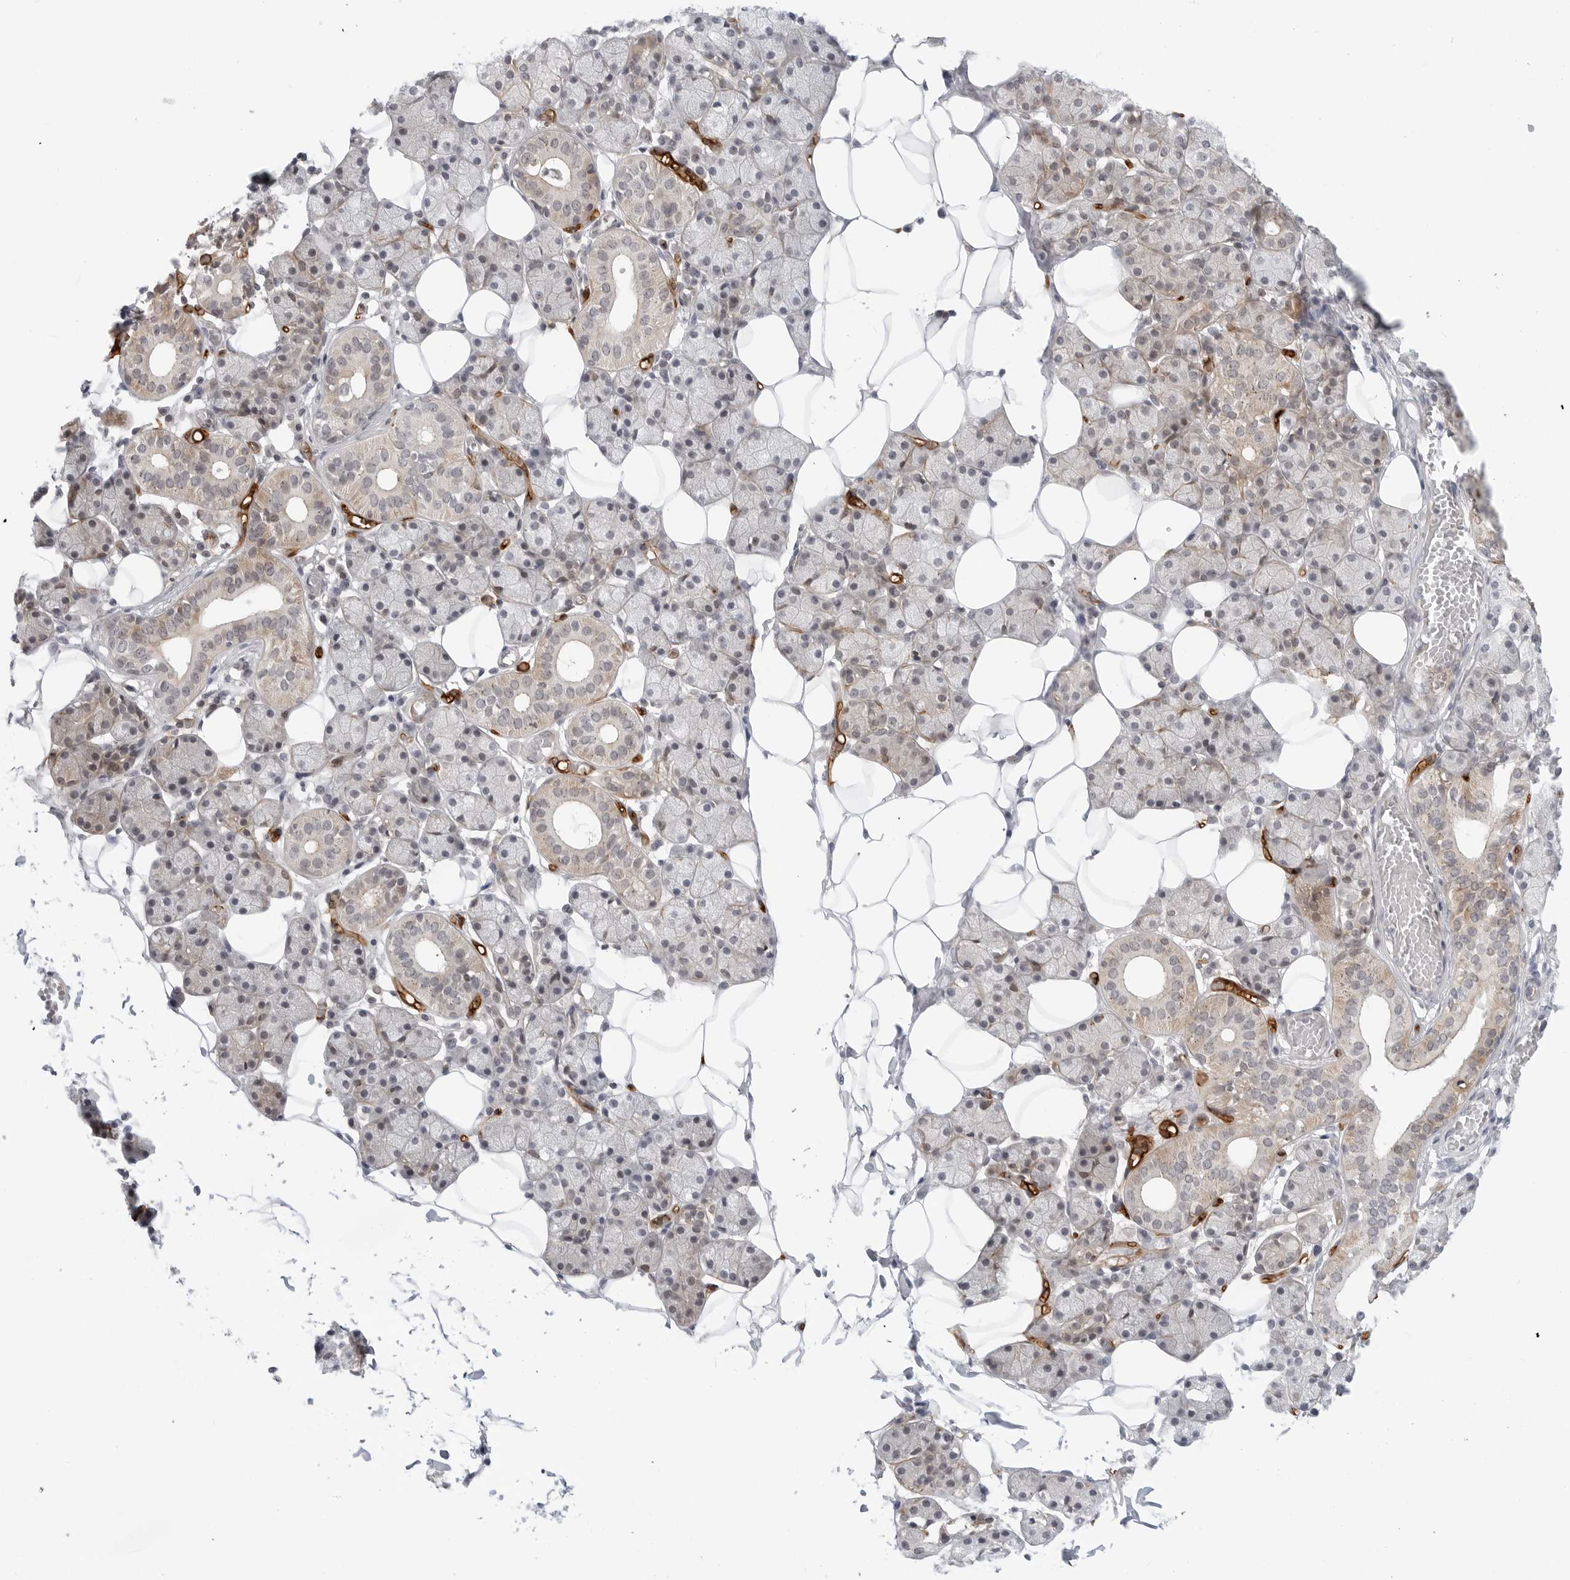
{"staining": {"intensity": "weak", "quantity": "25%-75%", "location": "cytoplasmic/membranous"}, "tissue": "salivary gland", "cell_type": "Glandular cells", "image_type": "normal", "snomed": [{"axis": "morphology", "description": "Normal tissue, NOS"}, {"axis": "topography", "description": "Salivary gland"}], "caption": "Protein expression analysis of benign human salivary gland reveals weak cytoplasmic/membranous positivity in about 25%-75% of glandular cells.", "gene": "STXBP3", "patient": {"sex": "female", "age": 33}}